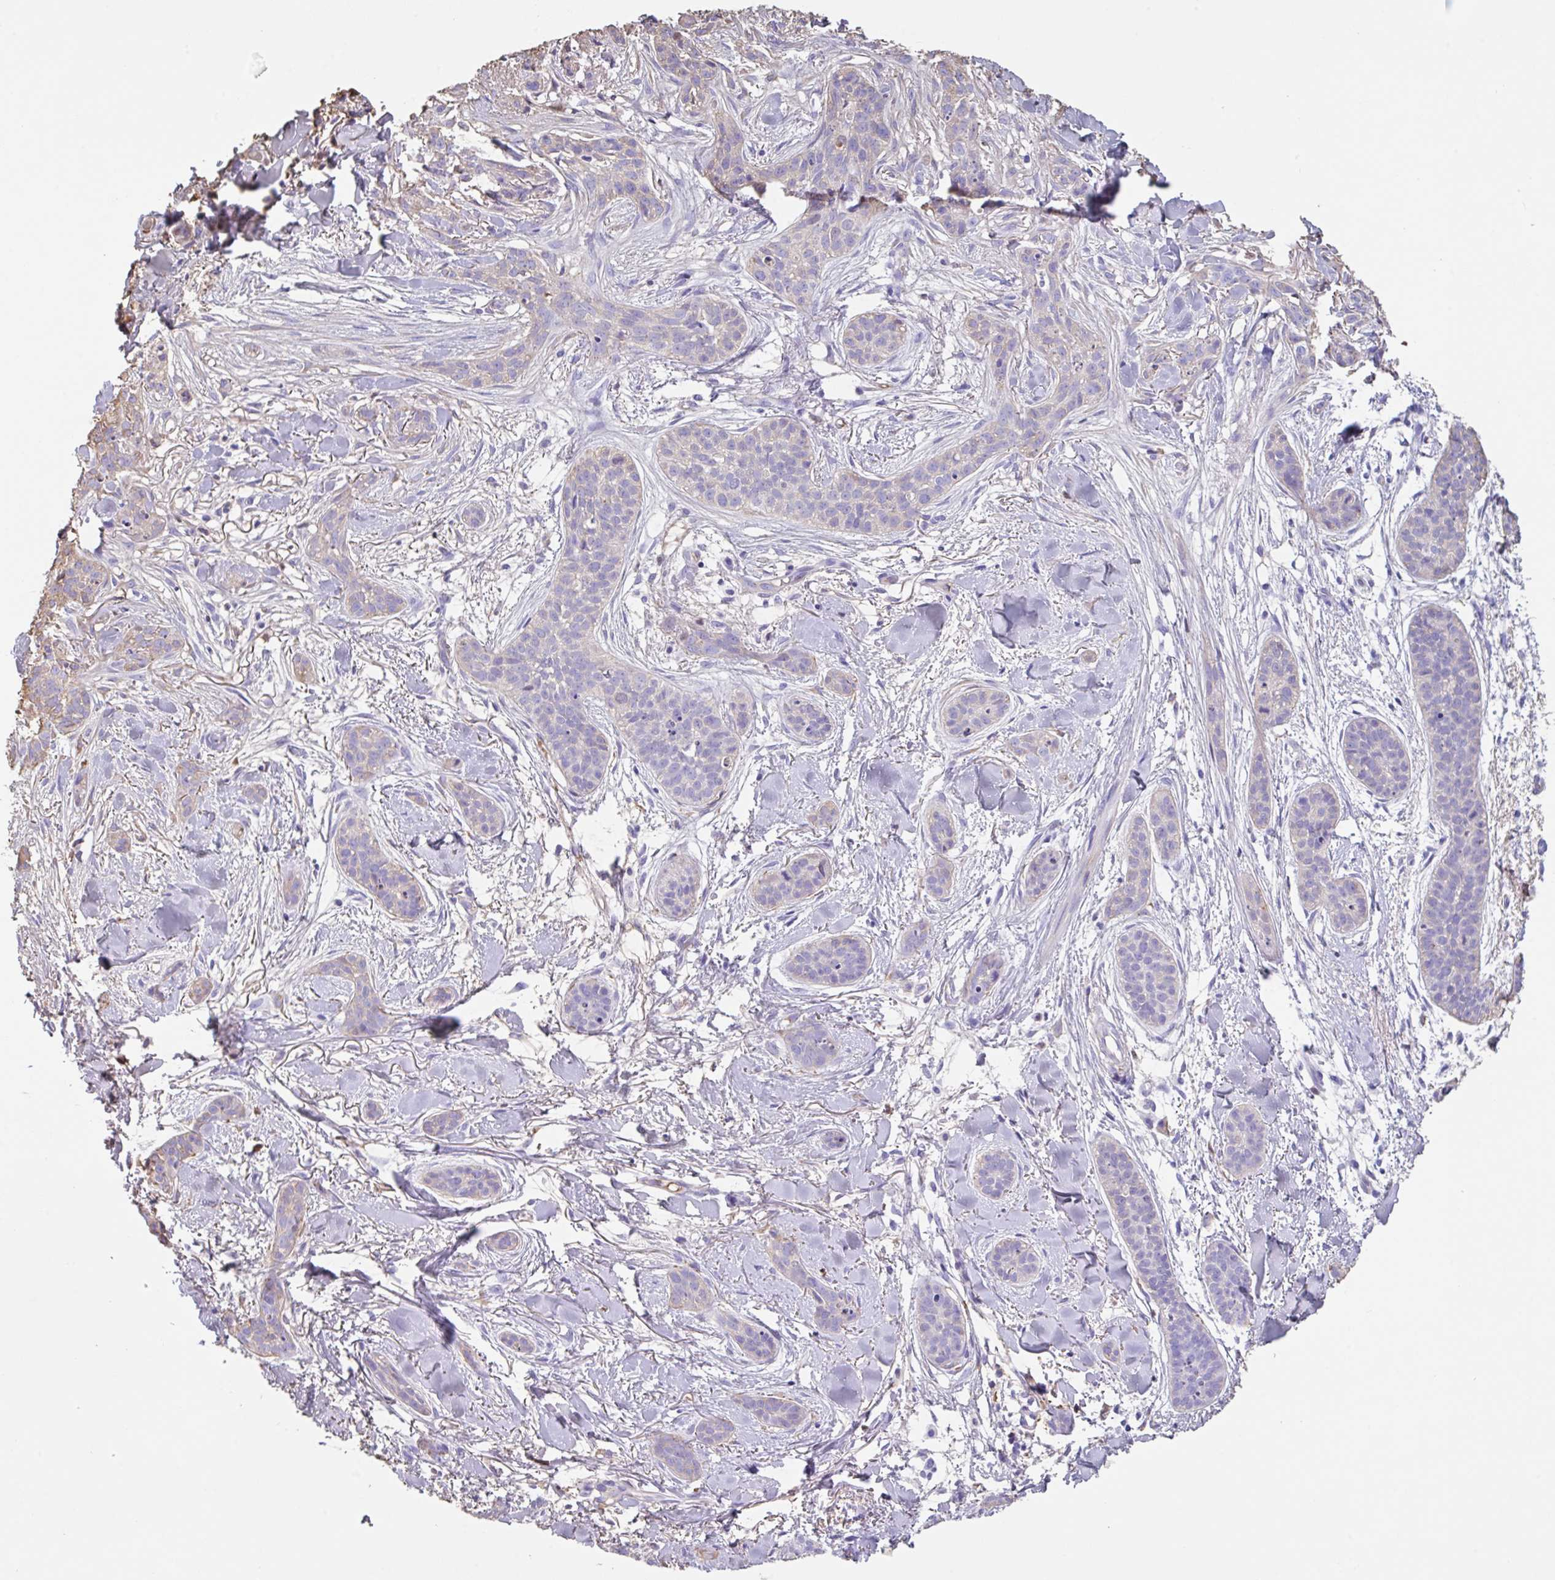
{"staining": {"intensity": "weak", "quantity": "<25%", "location": "cytoplasmic/membranous"}, "tissue": "skin cancer", "cell_type": "Tumor cells", "image_type": "cancer", "snomed": [{"axis": "morphology", "description": "Basal cell carcinoma"}, {"axis": "topography", "description": "Skin"}], "caption": "An immunohistochemistry (IHC) photomicrograph of skin cancer (basal cell carcinoma) is shown. There is no staining in tumor cells of skin cancer (basal cell carcinoma).", "gene": "HOXC12", "patient": {"sex": "male", "age": 52}}